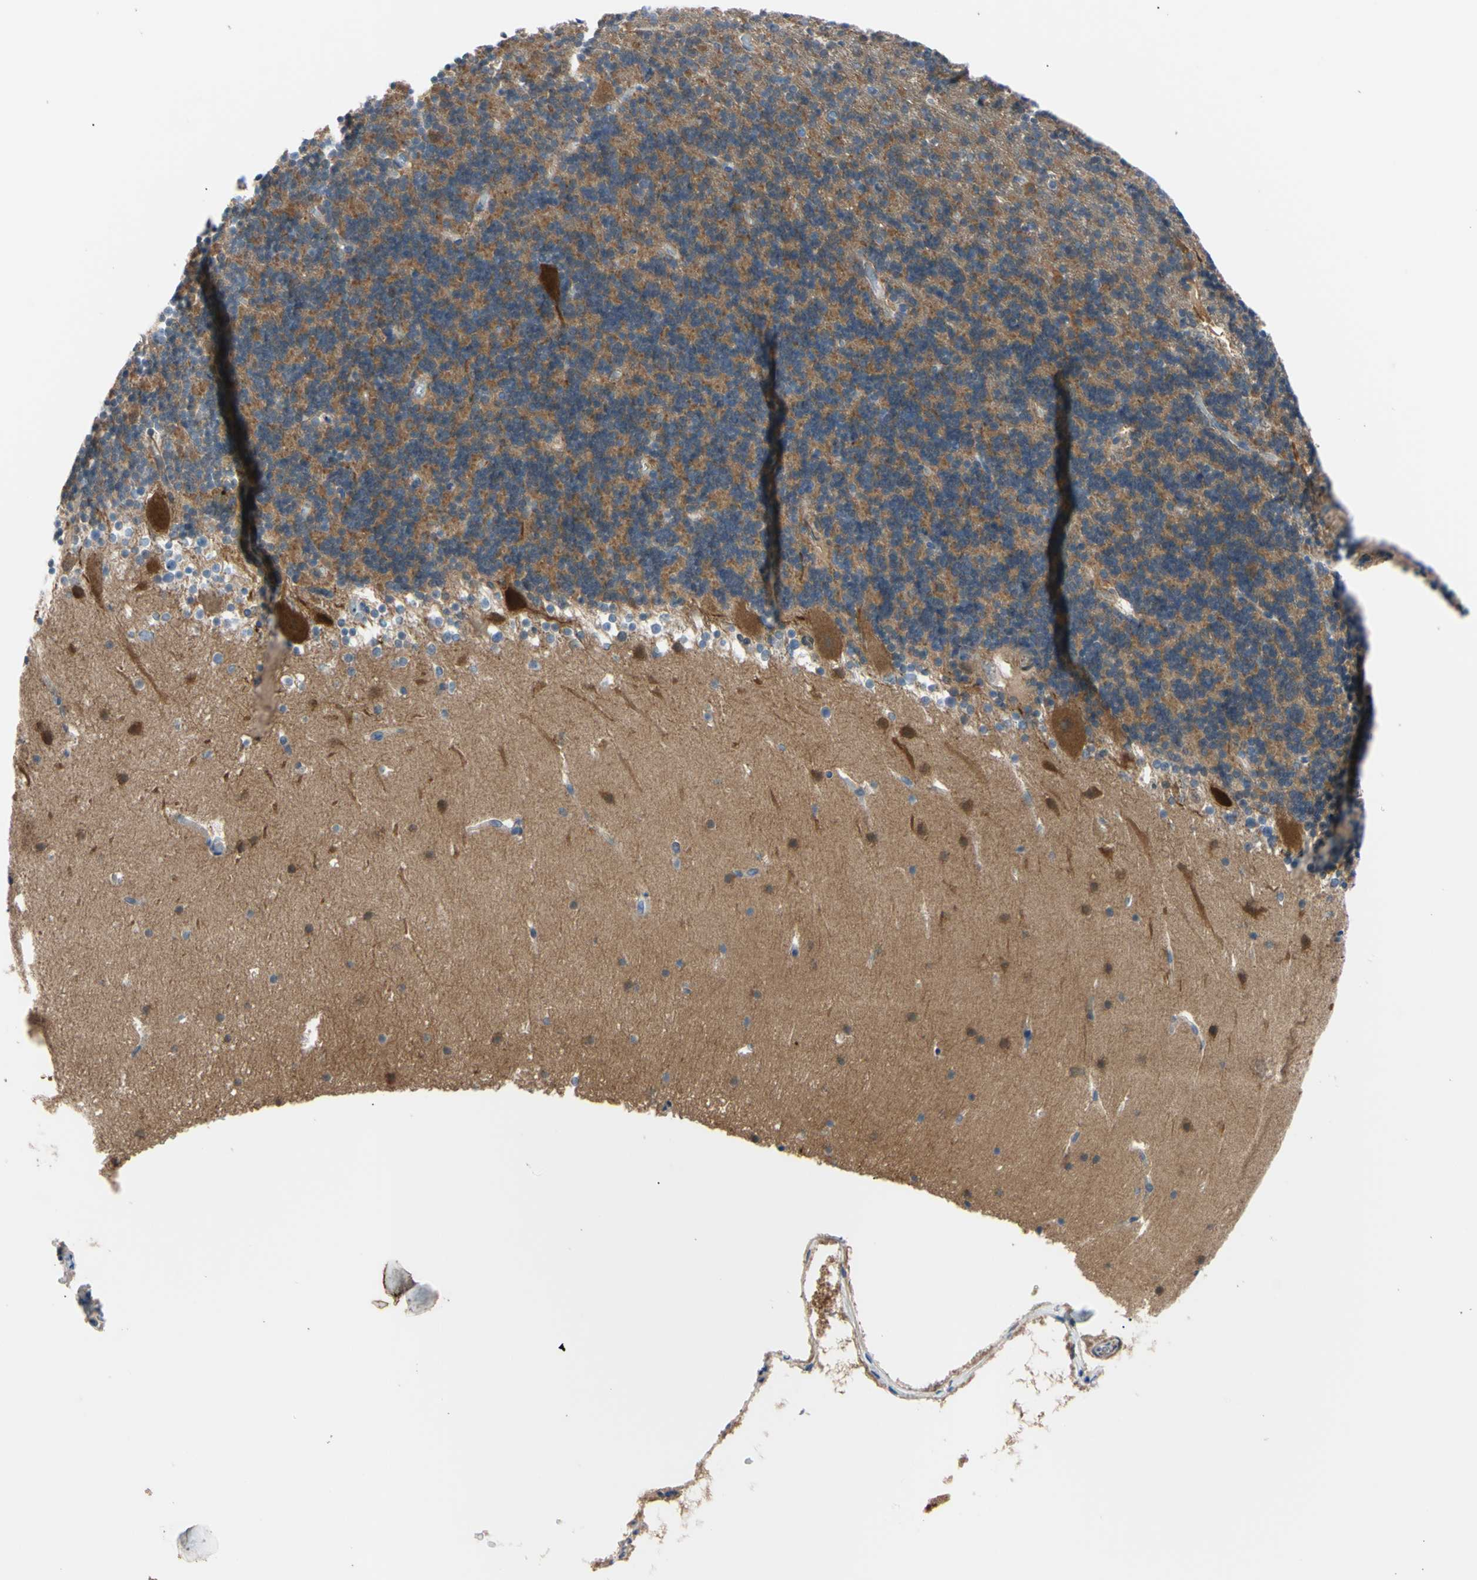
{"staining": {"intensity": "moderate", "quantity": ">75%", "location": "cytoplasmic/membranous"}, "tissue": "cerebellum", "cell_type": "Cells in granular layer", "image_type": "normal", "snomed": [{"axis": "morphology", "description": "Normal tissue, NOS"}, {"axis": "topography", "description": "Cerebellum"}], "caption": "A high-resolution image shows IHC staining of unremarkable cerebellum, which demonstrates moderate cytoplasmic/membranous expression in approximately >75% of cells in granular layer.", "gene": "NOL3", "patient": {"sex": "male", "age": 45}}